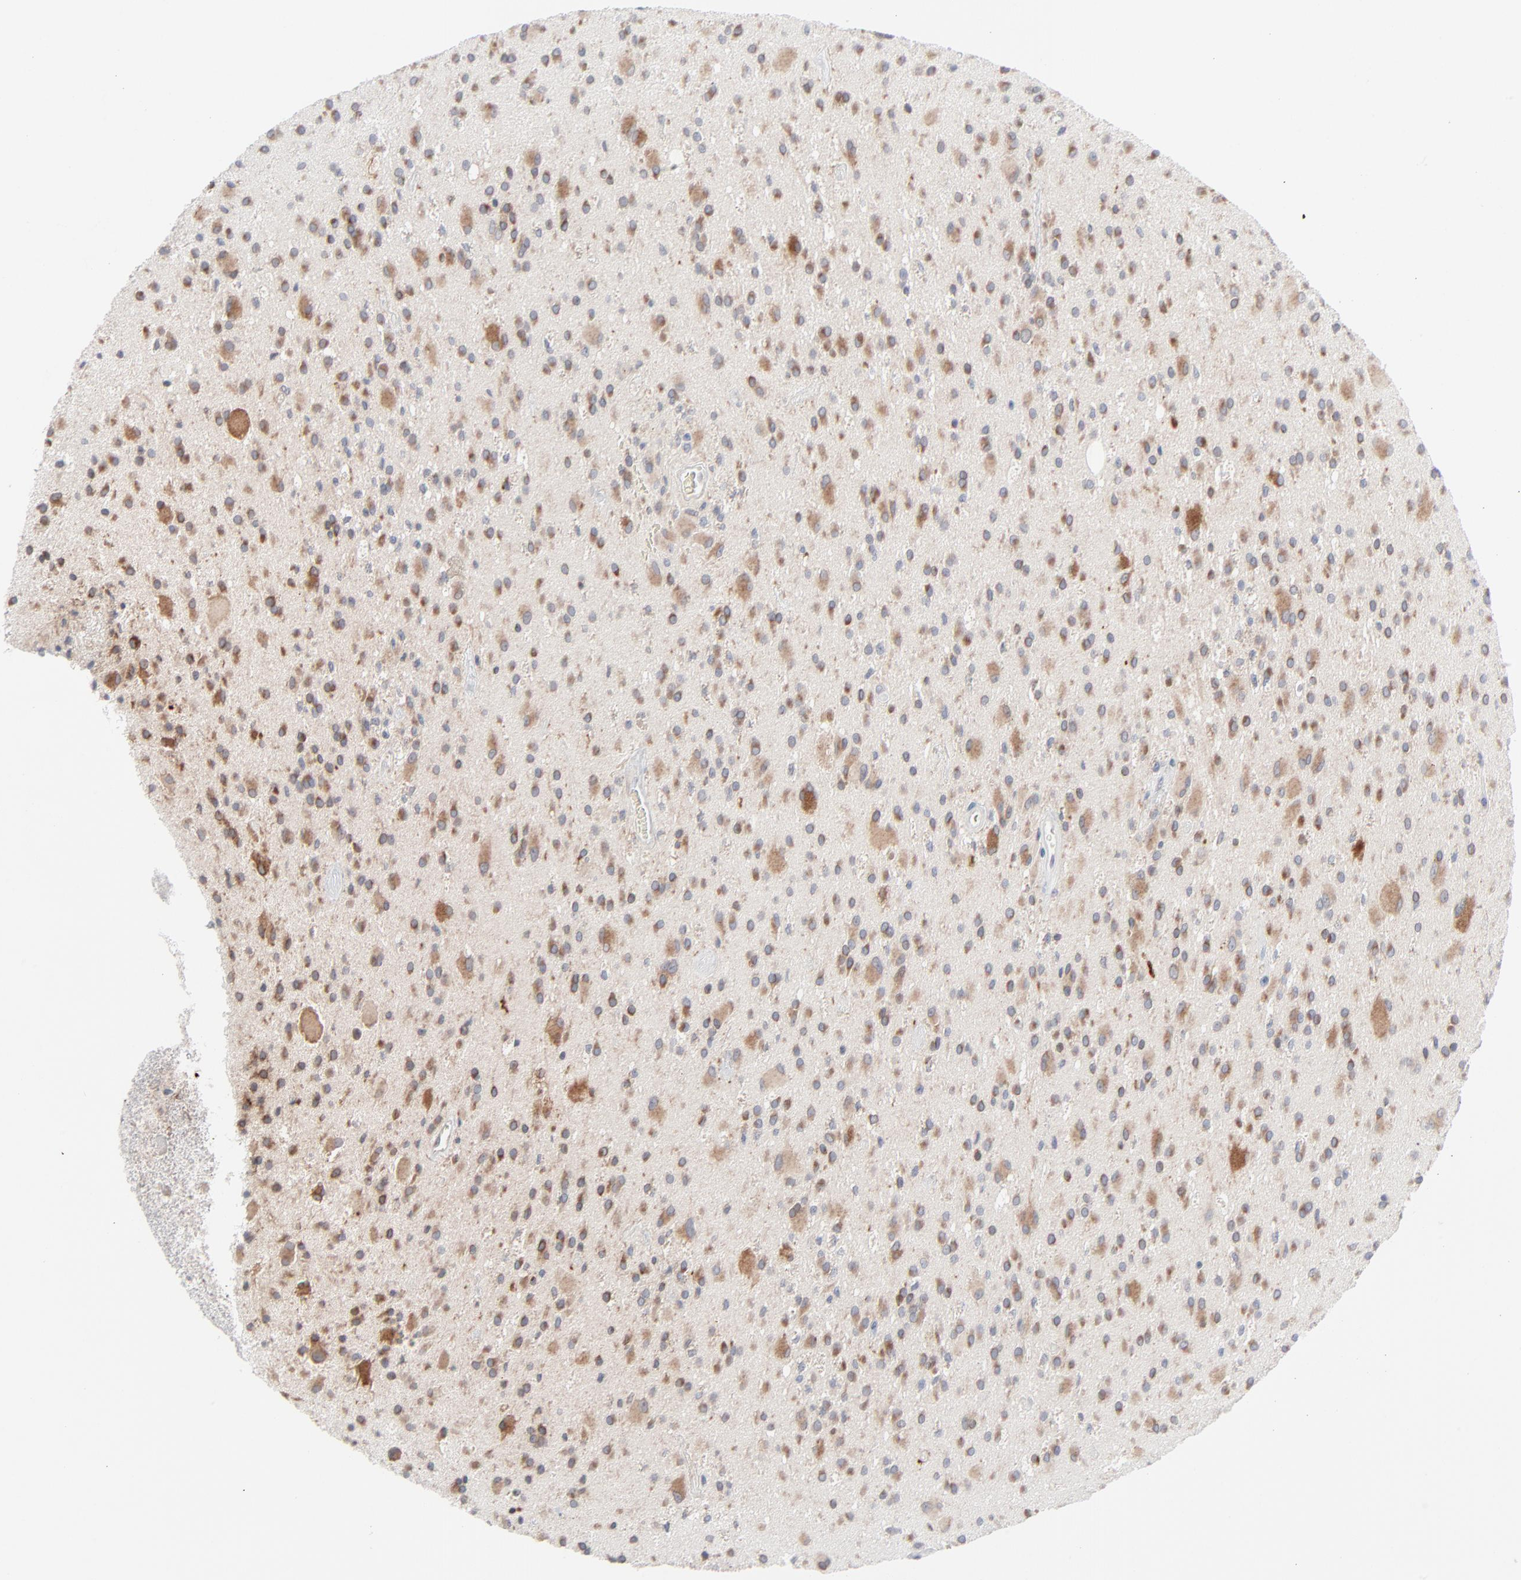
{"staining": {"intensity": "moderate", "quantity": "25%-75%", "location": "cytoplasmic/membranous"}, "tissue": "glioma", "cell_type": "Tumor cells", "image_type": "cancer", "snomed": [{"axis": "morphology", "description": "Glioma, malignant, Low grade"}, {"axis": "topography", "description": "Brain"}], "caption": "Approximately 25%-75% of tumor cells in human glioma display moderate cytoplasmic/membranous protein positivity as visualized by brown immunohistochemical staining.", "gene": "KDSR", "patient": {"sex": "male", "age": 58}}